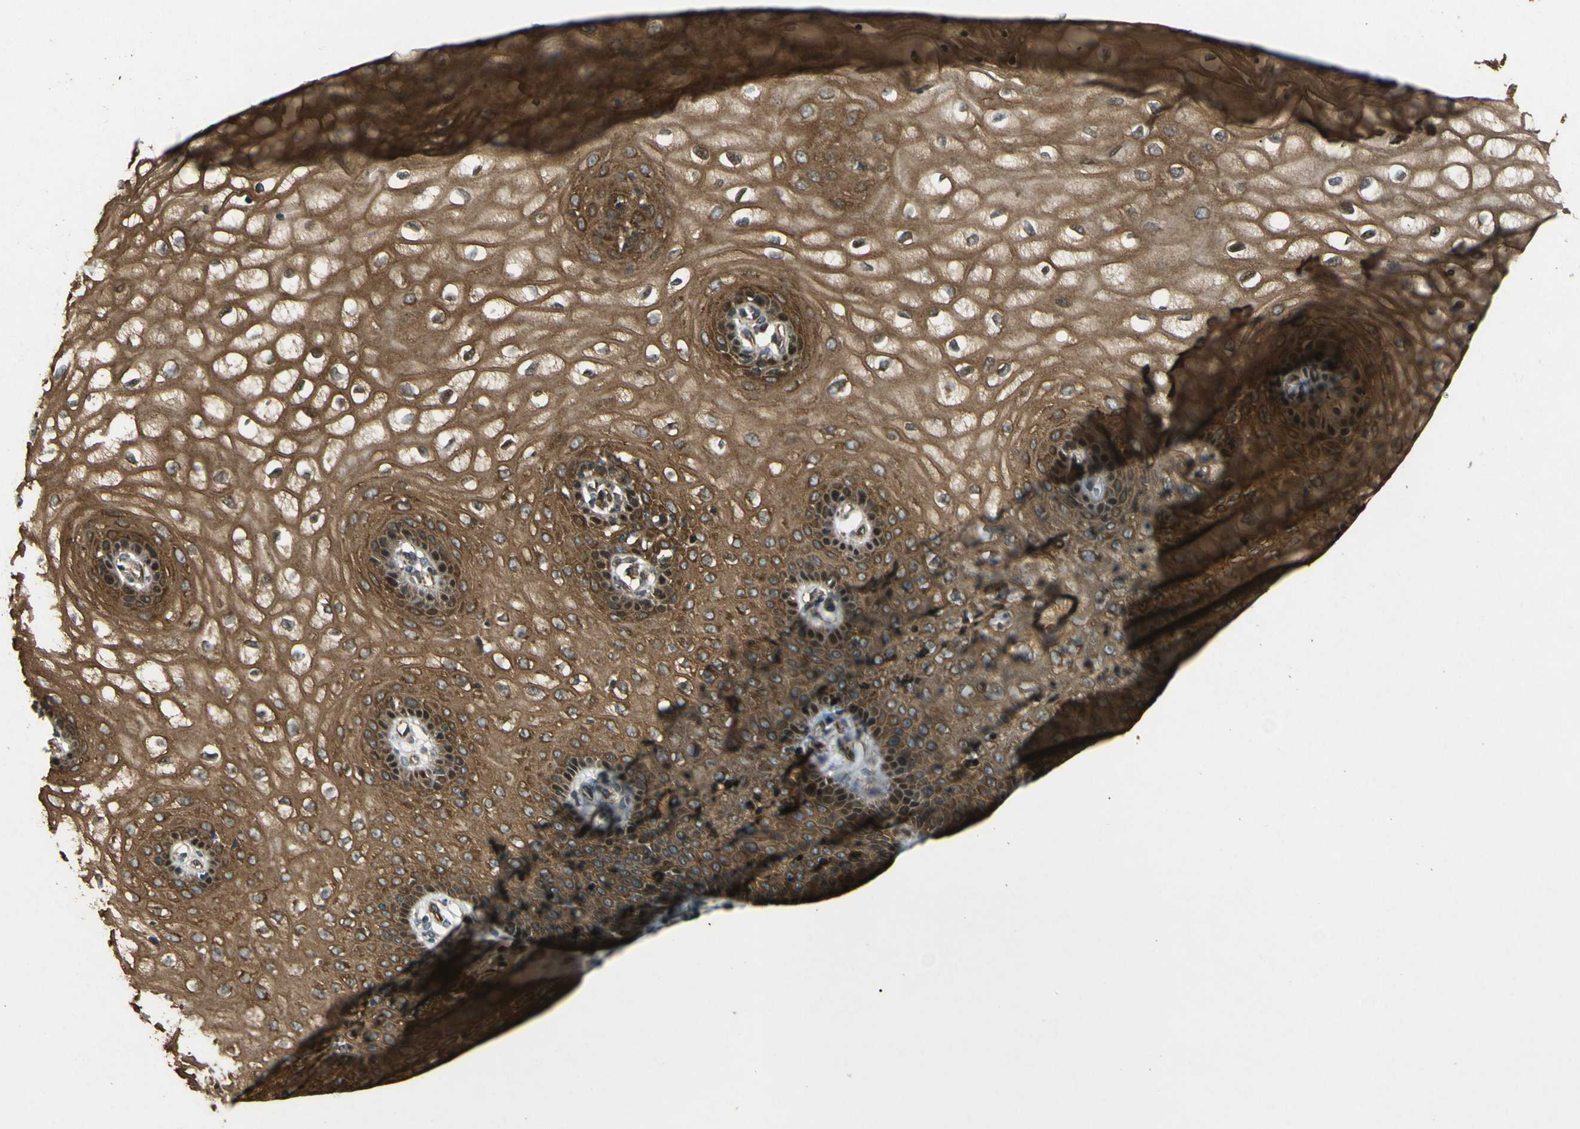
{"staining": {"intensity": "strong", "quantity": ">75%", "location": "cytoplasmic/membranous"}, "tissue": "vagina", "cell_type": "Squamous epithelial cells", "image_type": "normal", "snomed": [{"axis": "morphology", "description": "Normal tissue, NOS"}, {"axis": "topography", "description": "Vagina"}], "caption": "Immunohistochemical staining of unremarkable human vagina shows >75% levels of strong cytoplasmic/membranous protein positivity in approximately >75% of squamous epithelial cells.", "gene": "FLII", "patient": {"sex": "female", "age": 34}}